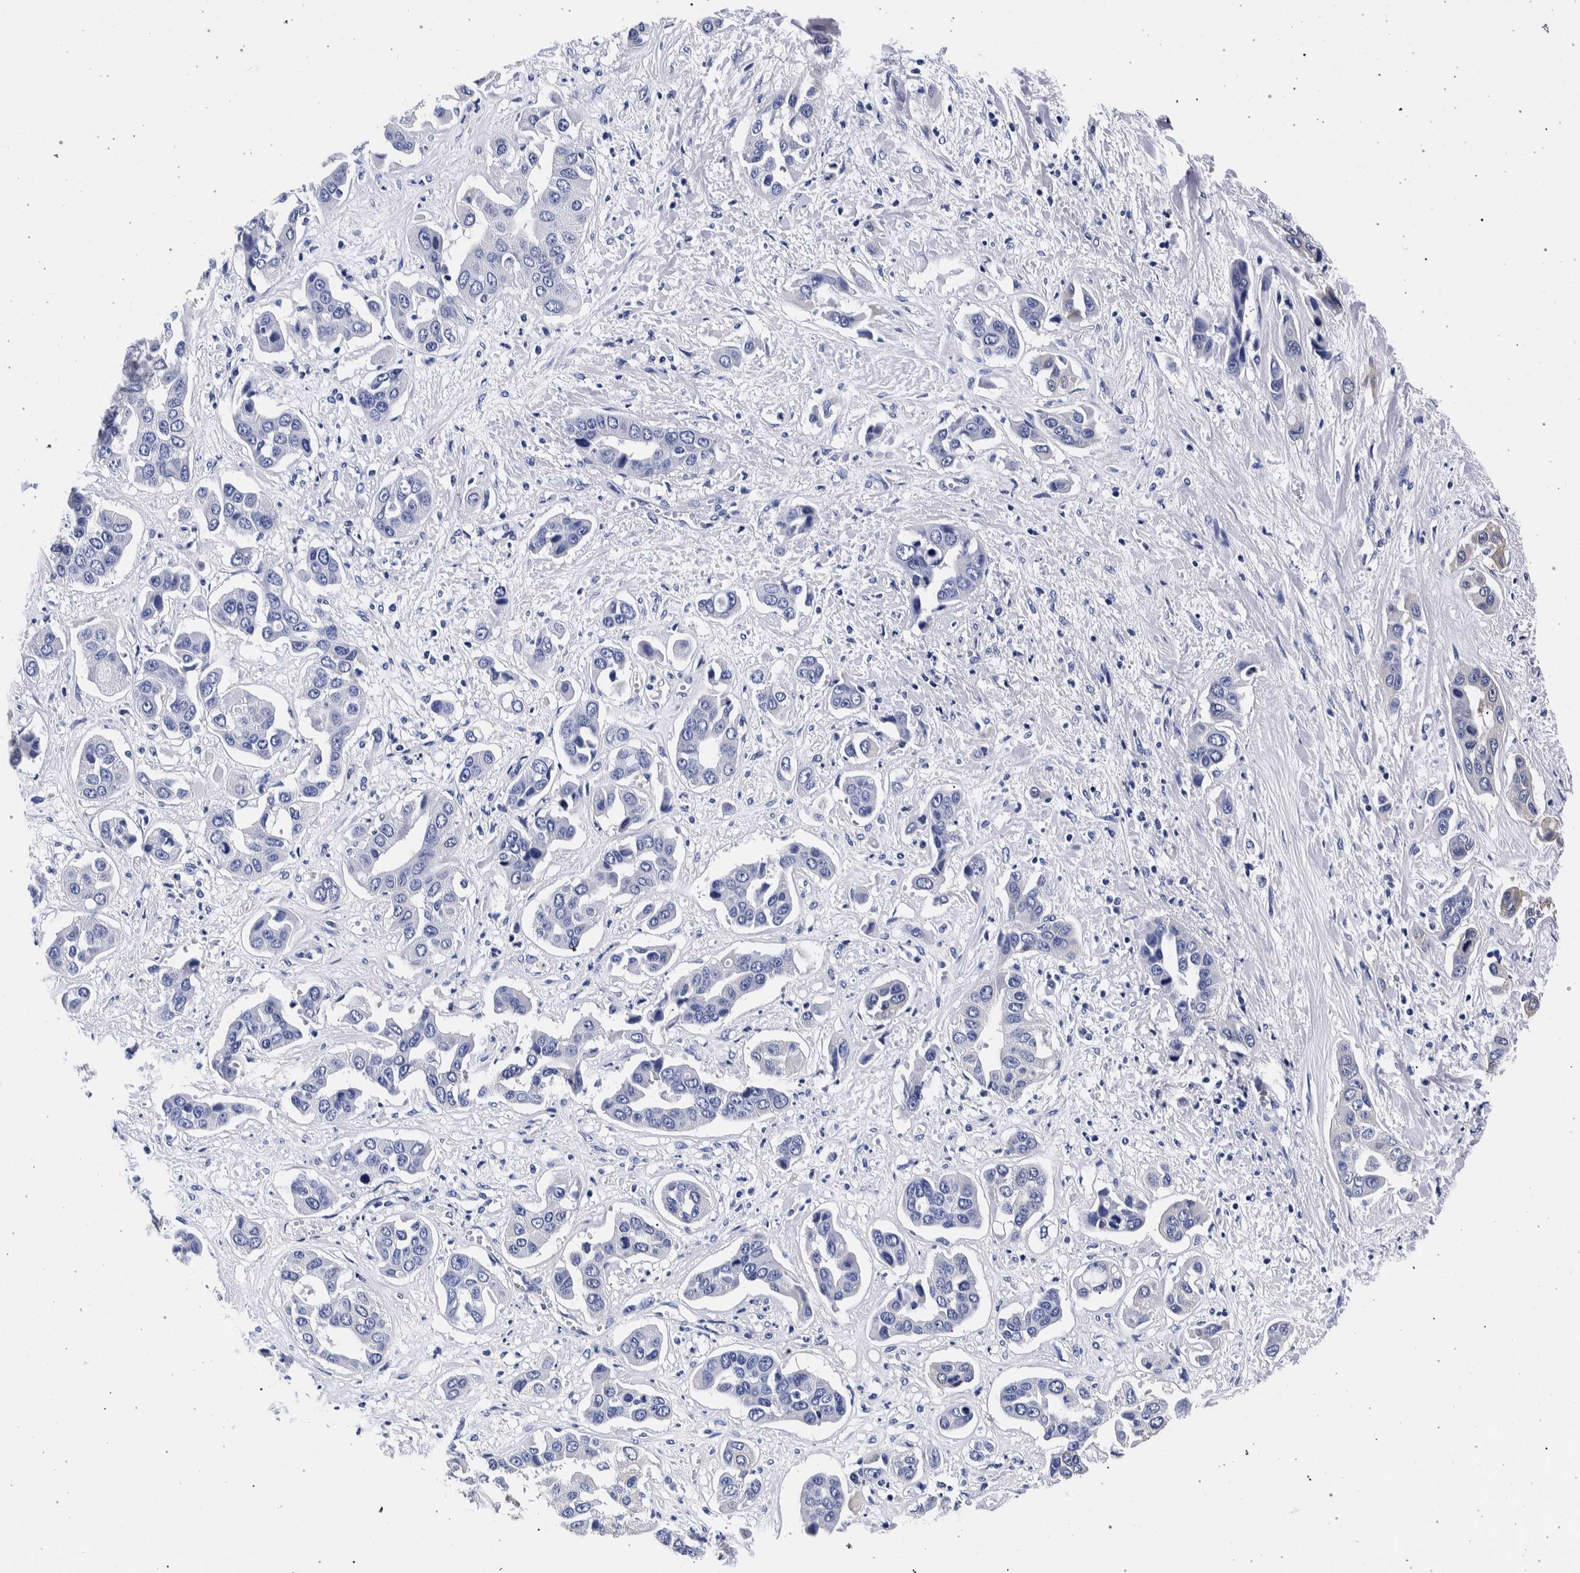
{"staining": {"intensity": "negative", "quantity": "none", "location": "none"}, "tissue": "liver cancer", "cell_type": "Tumor cells", "image_type": "cancer", "snomed": [{"axis": "morphology", "description": "Cholangiocarcinoma"}, {"axis": "topography", "description": "Liver"}], "caption": "Histopathology image shows no protein expression in tumor cells of liver cholangiocarcinoma tissue.", "gene": "NIBAN2", "patient": {"sex": "female", "age": 52}}